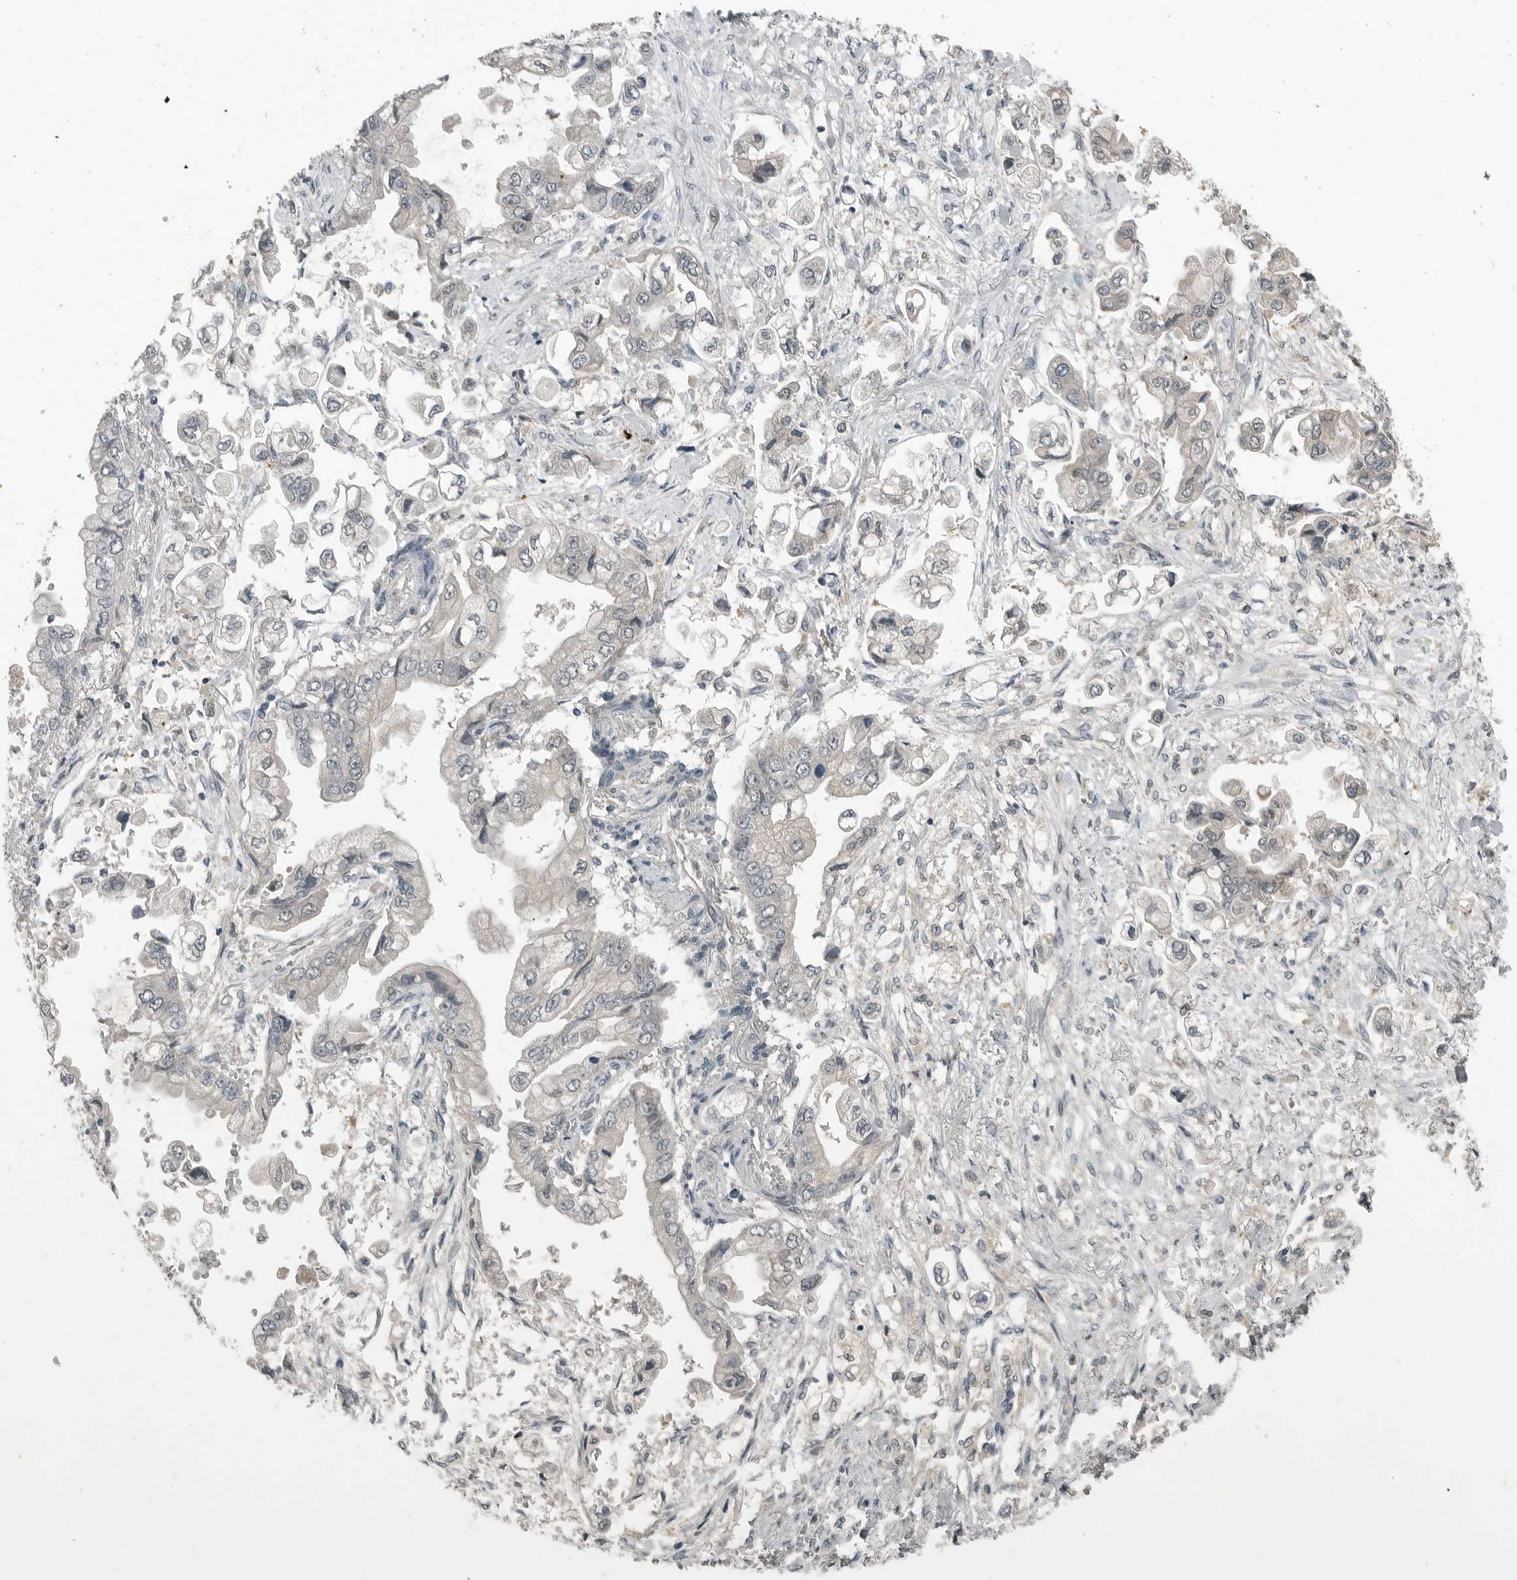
{"staining": {"intensity": "weak", "quantity": "<25%", "location": "cytoplasmic/membranous"}, "tissue": "stomach cancer", "cell_type": "Tumor cells", "image_type": "cancer", "snomed": [{"axis": "morphology", "description": "Adenocarcinoma, NOS"}, {"axis": "topography", "description": "Stomach"}], "caption": "High magnification brightfield microscopy of adenocarcinoma (stomach) stained with DAB (3,3'-diaminobenzidine) (brown) and counterstained with hematoxylin (blue): tumor cells show no significant expression.", "gene": "KYAT1", "patient": {"sex": "male", "age": 62}}